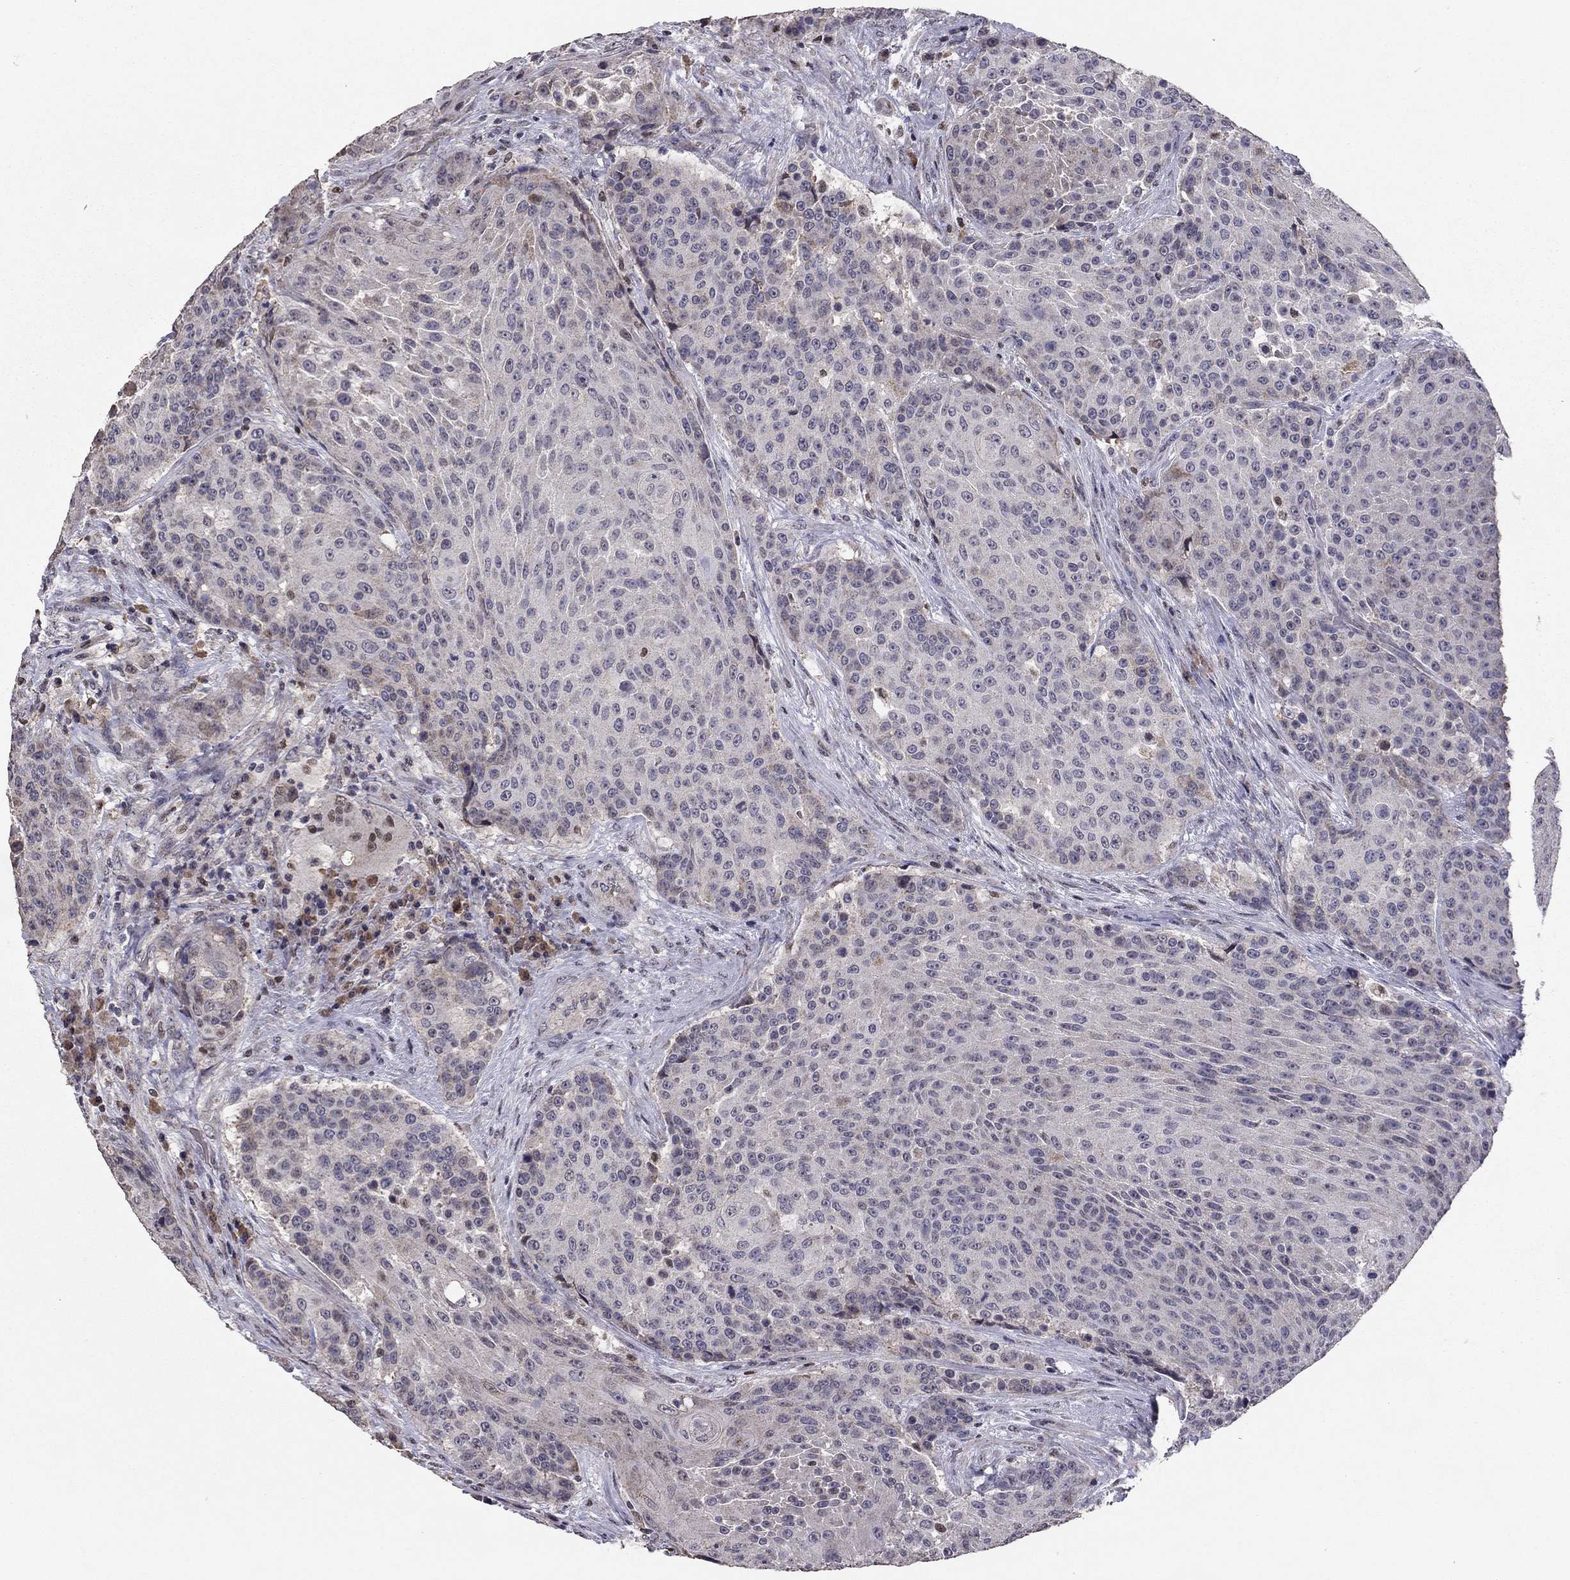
{"staining": {"intensity": "negative", "quantity": "none", "location": "none"}, "tissue": "urothelial cancer", "cell_type": "Tumor cells", "image_type": "cancer", "snomed": [{"axis": "morphology", "description": "Urothelial carcinoma, High grade"}, {"axis": "topography", "description": "Urinary bladder"}], "caption": "Histopathology image shows no protein expression in tumor cells of urothelial cancer tissue.", "gene": "HCN1", "patient": {"sex": "female", "age": 63}}